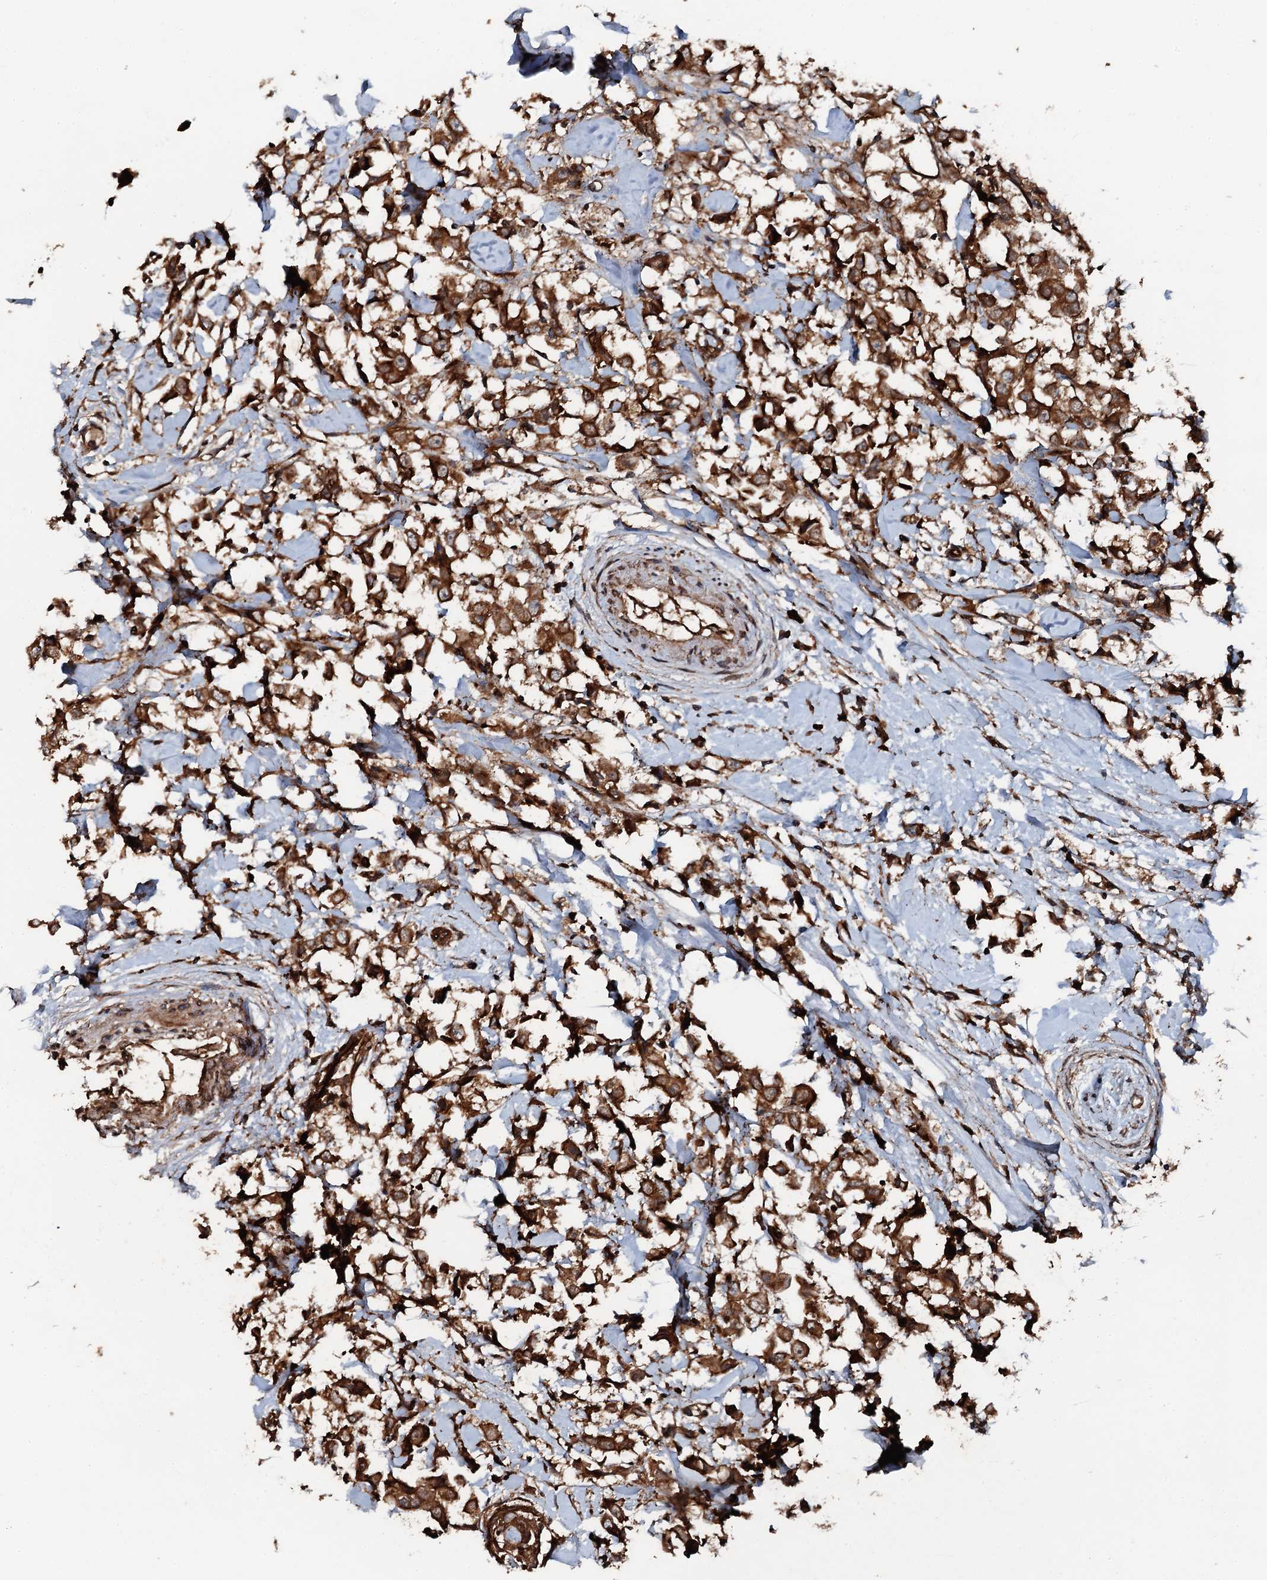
{"staining": {"intensity": "strong", "quantity": ">75%", "location": "cytoplasmic/membranous"}, "tissue": "breast cancer", "cell_type": "Tumor cells", "image_type": "cancer", "snomed": [{"axis": "morphology", "description": "Duct carcinoma"}, {"axis": "topography", "description": "Breast"}], "caption": "Immunohistochemistry micrograph of neoplastic tissue: human breast infiltrating ductal carcinoma stained using immunohistochemistry (IHC) reveals high levels of strong protein expression localized specifically in the cytoplasmic/membranous of tumor cells, appearing as a cytoplasmic/membranous brown color.", "gene": "FLYWCH1", "patient": {"sex": "female", "age": 61}}